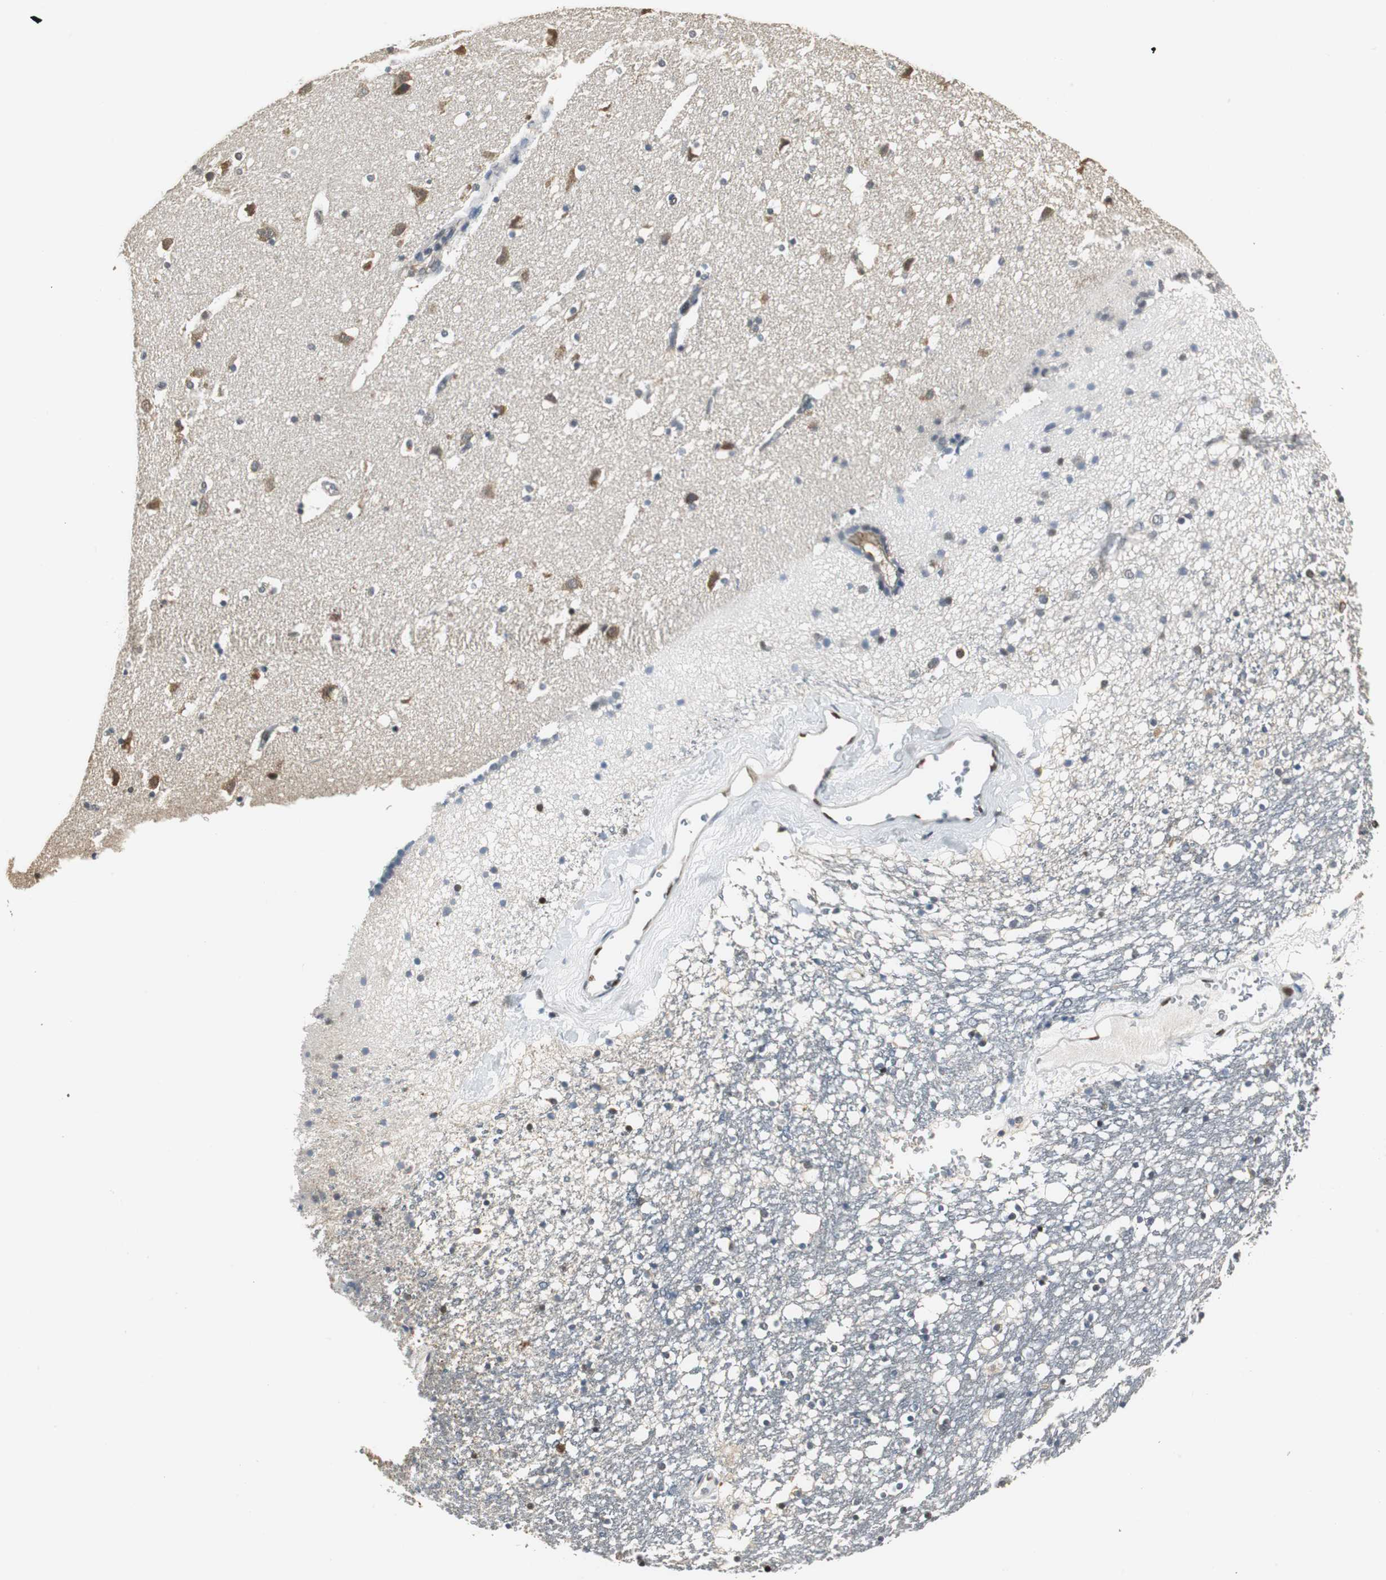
{"staining": {"intensity": "strong", "quantity": ">75%", "location": "cytoplasmic/membranous,nuclear"}, "tissue": "caudate", "cell_type": "Glial cells", "image_type": "normal", "snomed": [{"axis": "morphology", "description": "Normal tissue, NOS"}, {"axis": "topography", "description": "Lateral ventricle wall"}], "caption": "Caudate stained with DAB (3,3'-diaminobenzidine) immunohistochemistry shows high levels of strong cytoplasmic/membranous,nuclear expression in about >75% of glial cells.", "gene": "CCT5", "patient": {"sex": "male", "age": 45}}